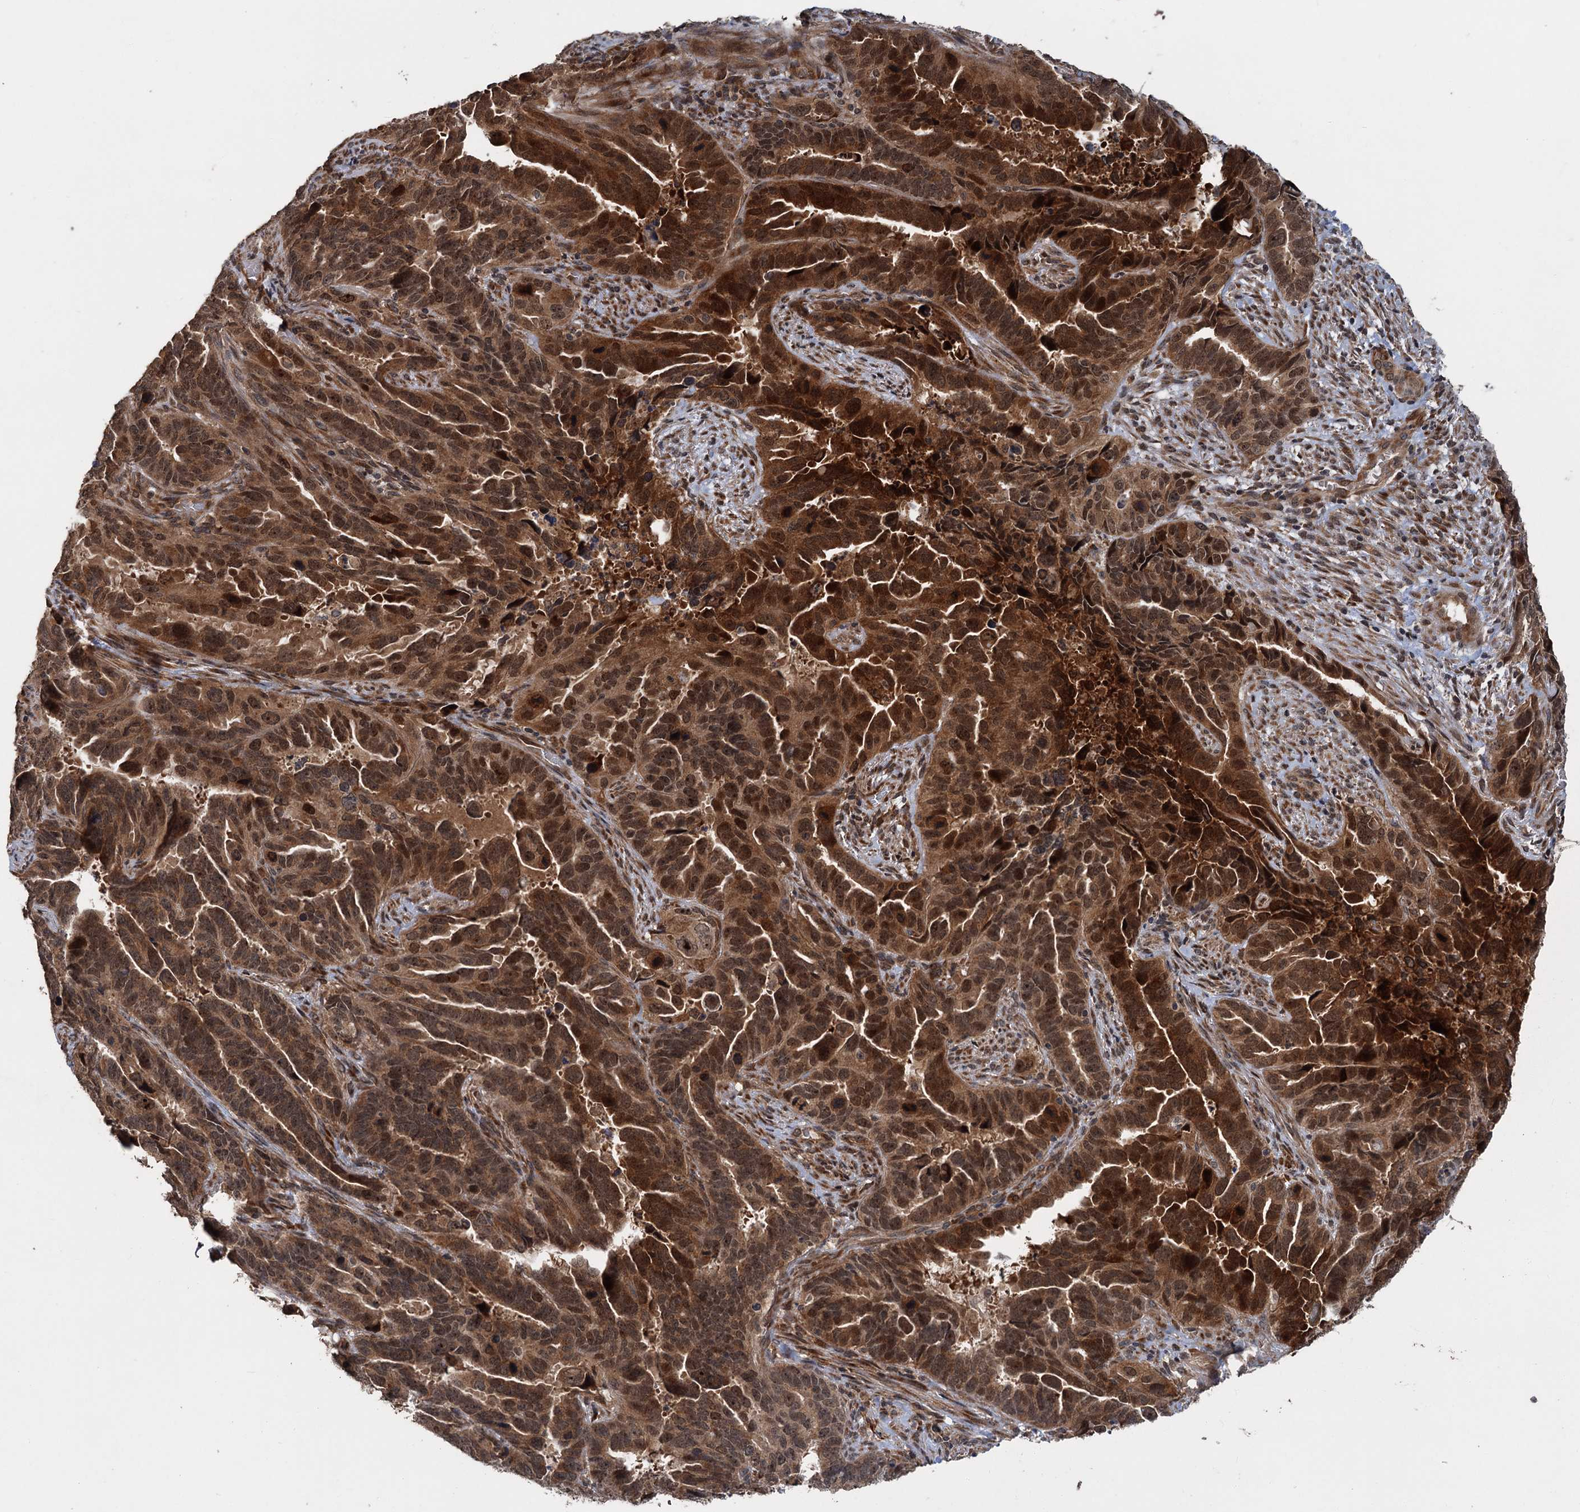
{"staining": {"intensity": "strong", "quantity": ">75%", "location": "cytoplasmic/membranous,nuclear"}, "tissue": "endometrial cancer", "cell_type": "Tumor cells", "image_type": "cancer", "snomed": [{"axis": "morphology", "description": "Adenocarcinoma, NOS"}, {"axis": "topography", "description": "Endometrium"}], "caption": "Protein expression analysis of human endometrial cancer (adenocarcinoma) reveals strong cytoplasmic/membranous and nuclear expression in about >75% of tumor cells. The protein of interest is stained brown, and the nuclei are stained in blue (DAB (3,3'-diaminobenzidine) IHC with brightfield microscopy, high magnification).", "gene": "KANSL2", "patient": {"sex": "female", "age": 65}}